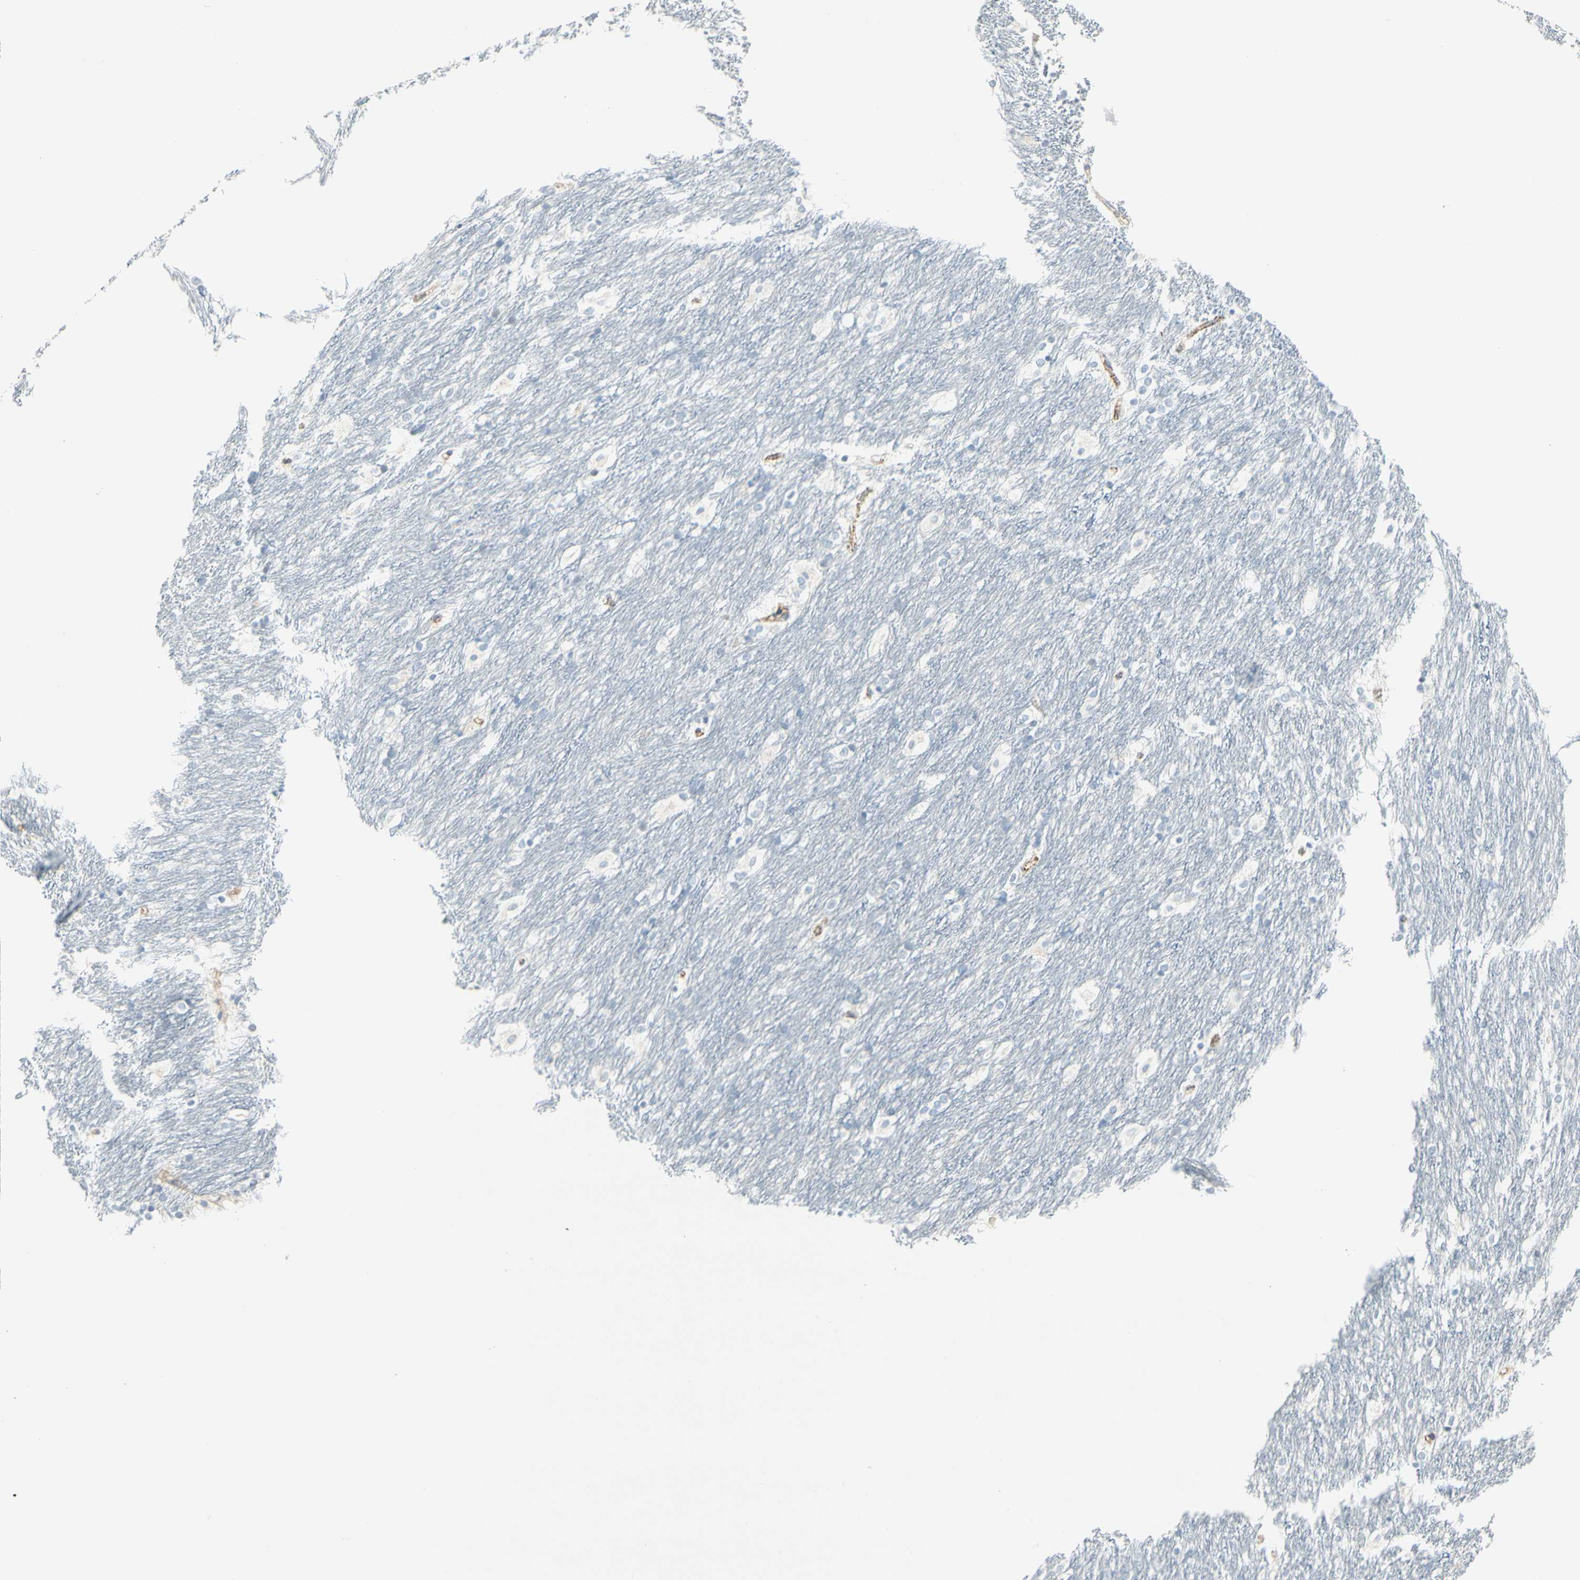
{"staining": {"intensity": "negative", "quantity": "none", "location": "none"}, "tissue": "caudate", "cell_type": "Glial cells", "image_type": "normal", "snomed": [{"axis": "morphology", "description": "Normal tissue, NOS"}, {"axis": "topography", "description": "Lateral ventricle wall"}], "caption": "IHC micrograph of benign human caudate stained for a protein (brown), which demonstrates no positivity in glial cells. Nuclei are stained in blue.", "gene": "SLC6A15", "patient": {"sex": "female", "age": 19}}